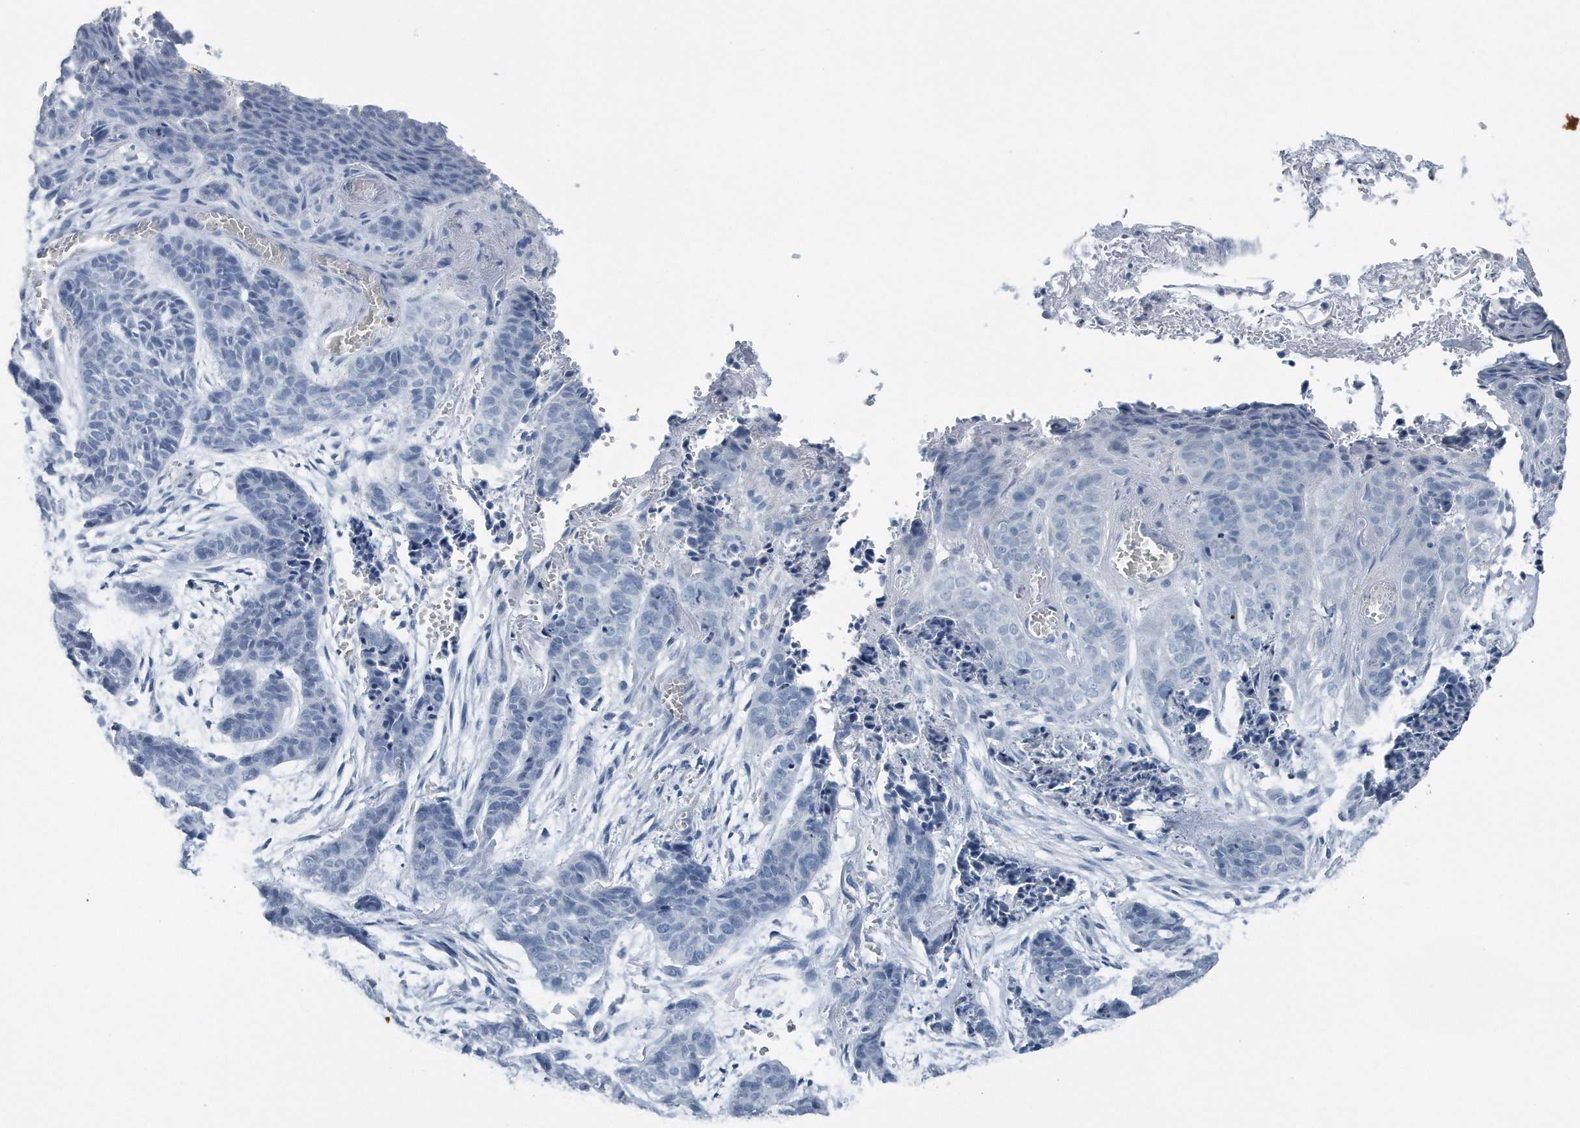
{"staining": {"intensity": "negative", "quantity": "none", "location": "none"}, "tissue": "skin cancer", "cell_type": "Tumor cells", "image_type": "cancer", "snomed": [{"axis": "morphology", "description": "Basal cell carcinoma"}, {"axis": "topography", "description": "Skin"}], "caption": "This is an immunohistochemistry micrograph of basal cell carcinoma (skin). There is no staining in tumor cells.", "gene": "YRDC", "patient": {"sex": "female", "age": 64}}